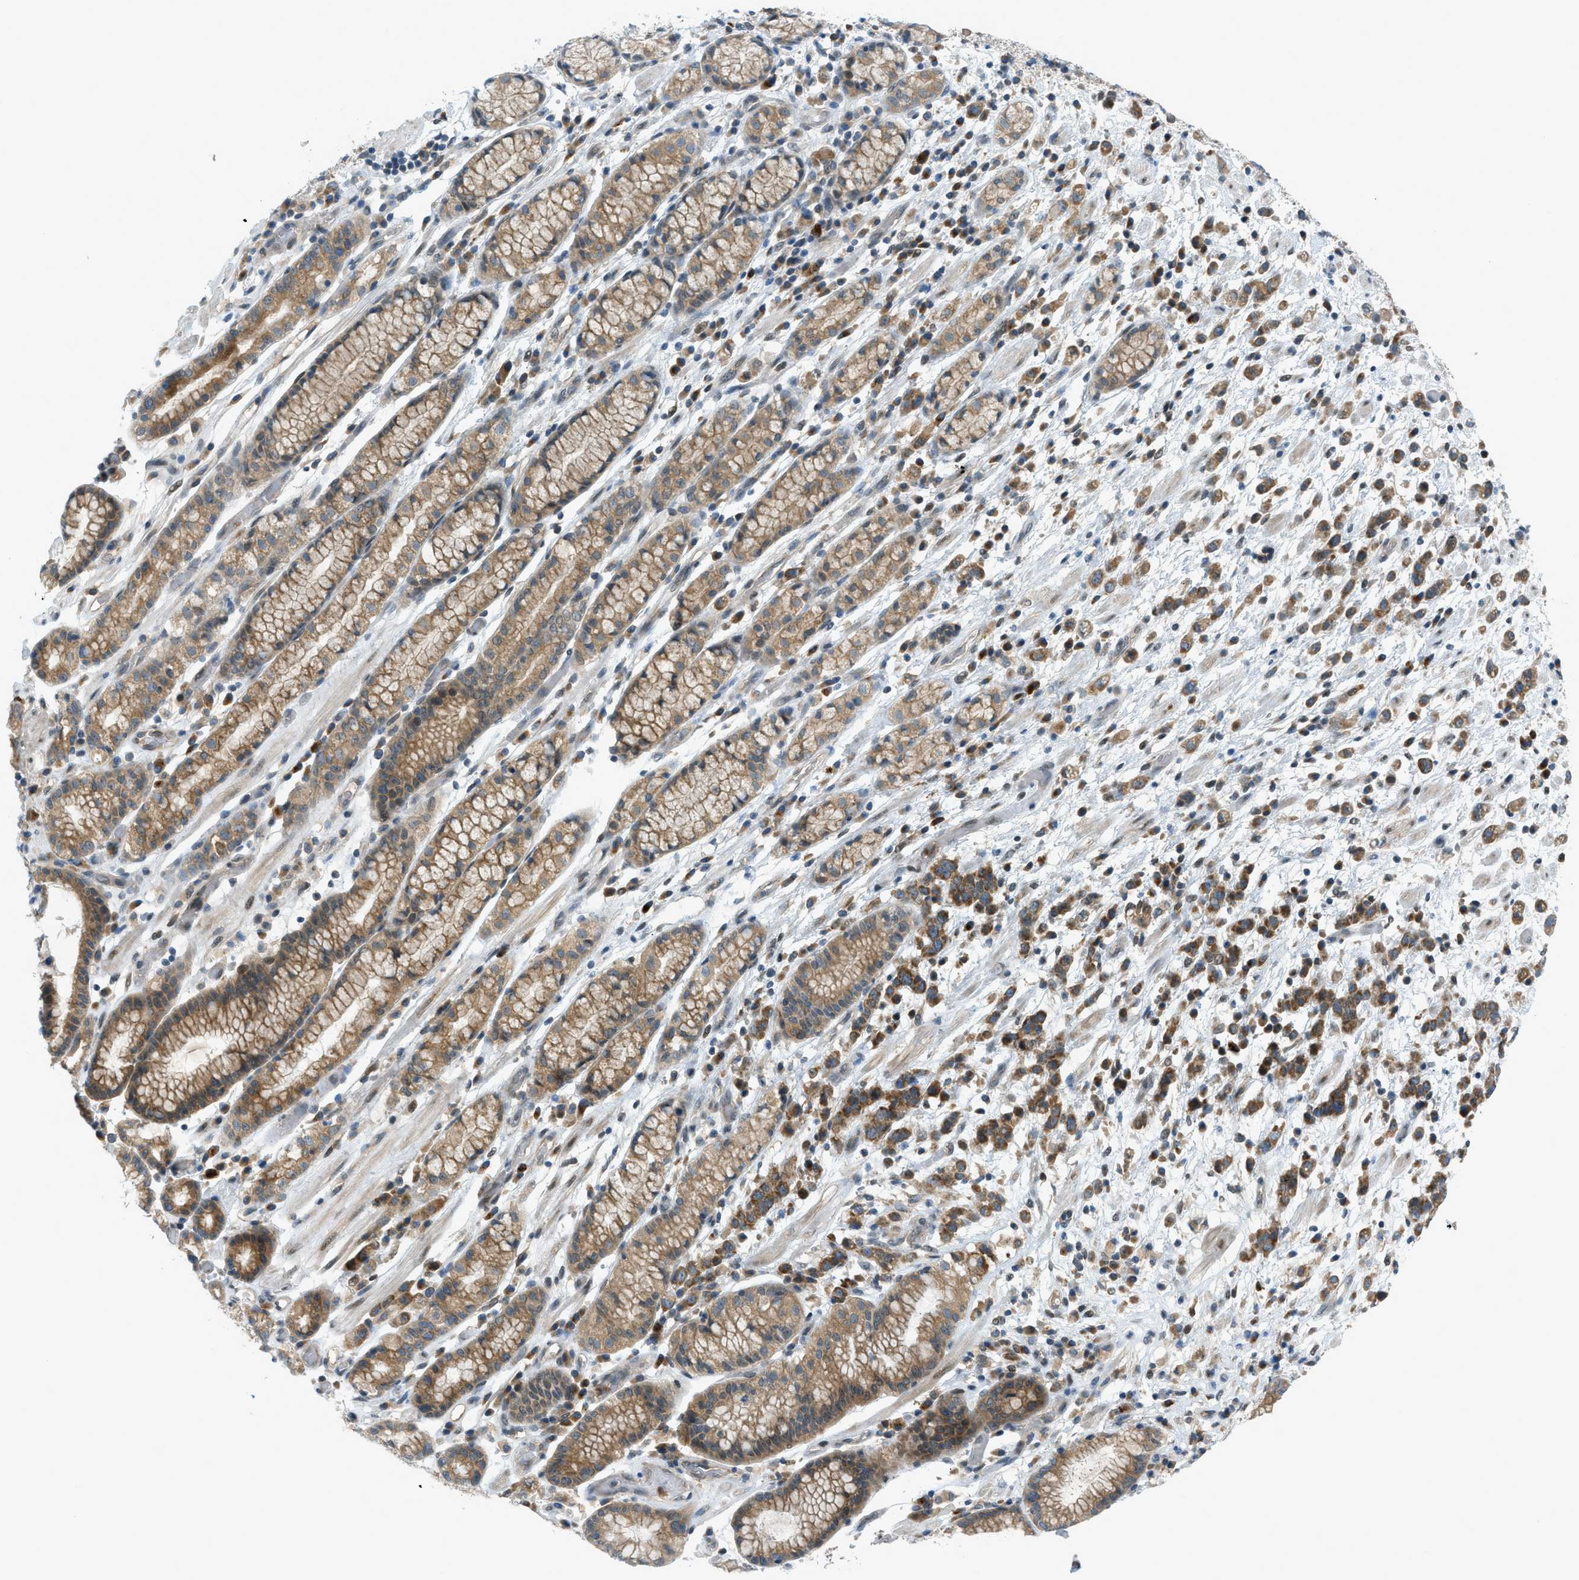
{"staining": {"intensity": "moderate", "quantity": ">75%", "location": "cytoplasmic/membranous"}, "tissue": "stomach cancer", "cell_type": "Tumor cells", "image_type": "cancer", "snomed": [{"axis": "morphology", "description": "Adenocarcinoma, NOS"}, {"axis": "topography", "description": "Stomach, lower"}], "caption": "Immunohistochemistry (IHC) (DAB (3,3'-diaminobenzidine)) staining of stomach cancer (adenocarcinoma) reveals moderate cytoplasmic/membranous protein positivity in approximately >75% of tumor cells.", "gene": "DYRK1A", "patient": {"sex": "male", "age": 88}}